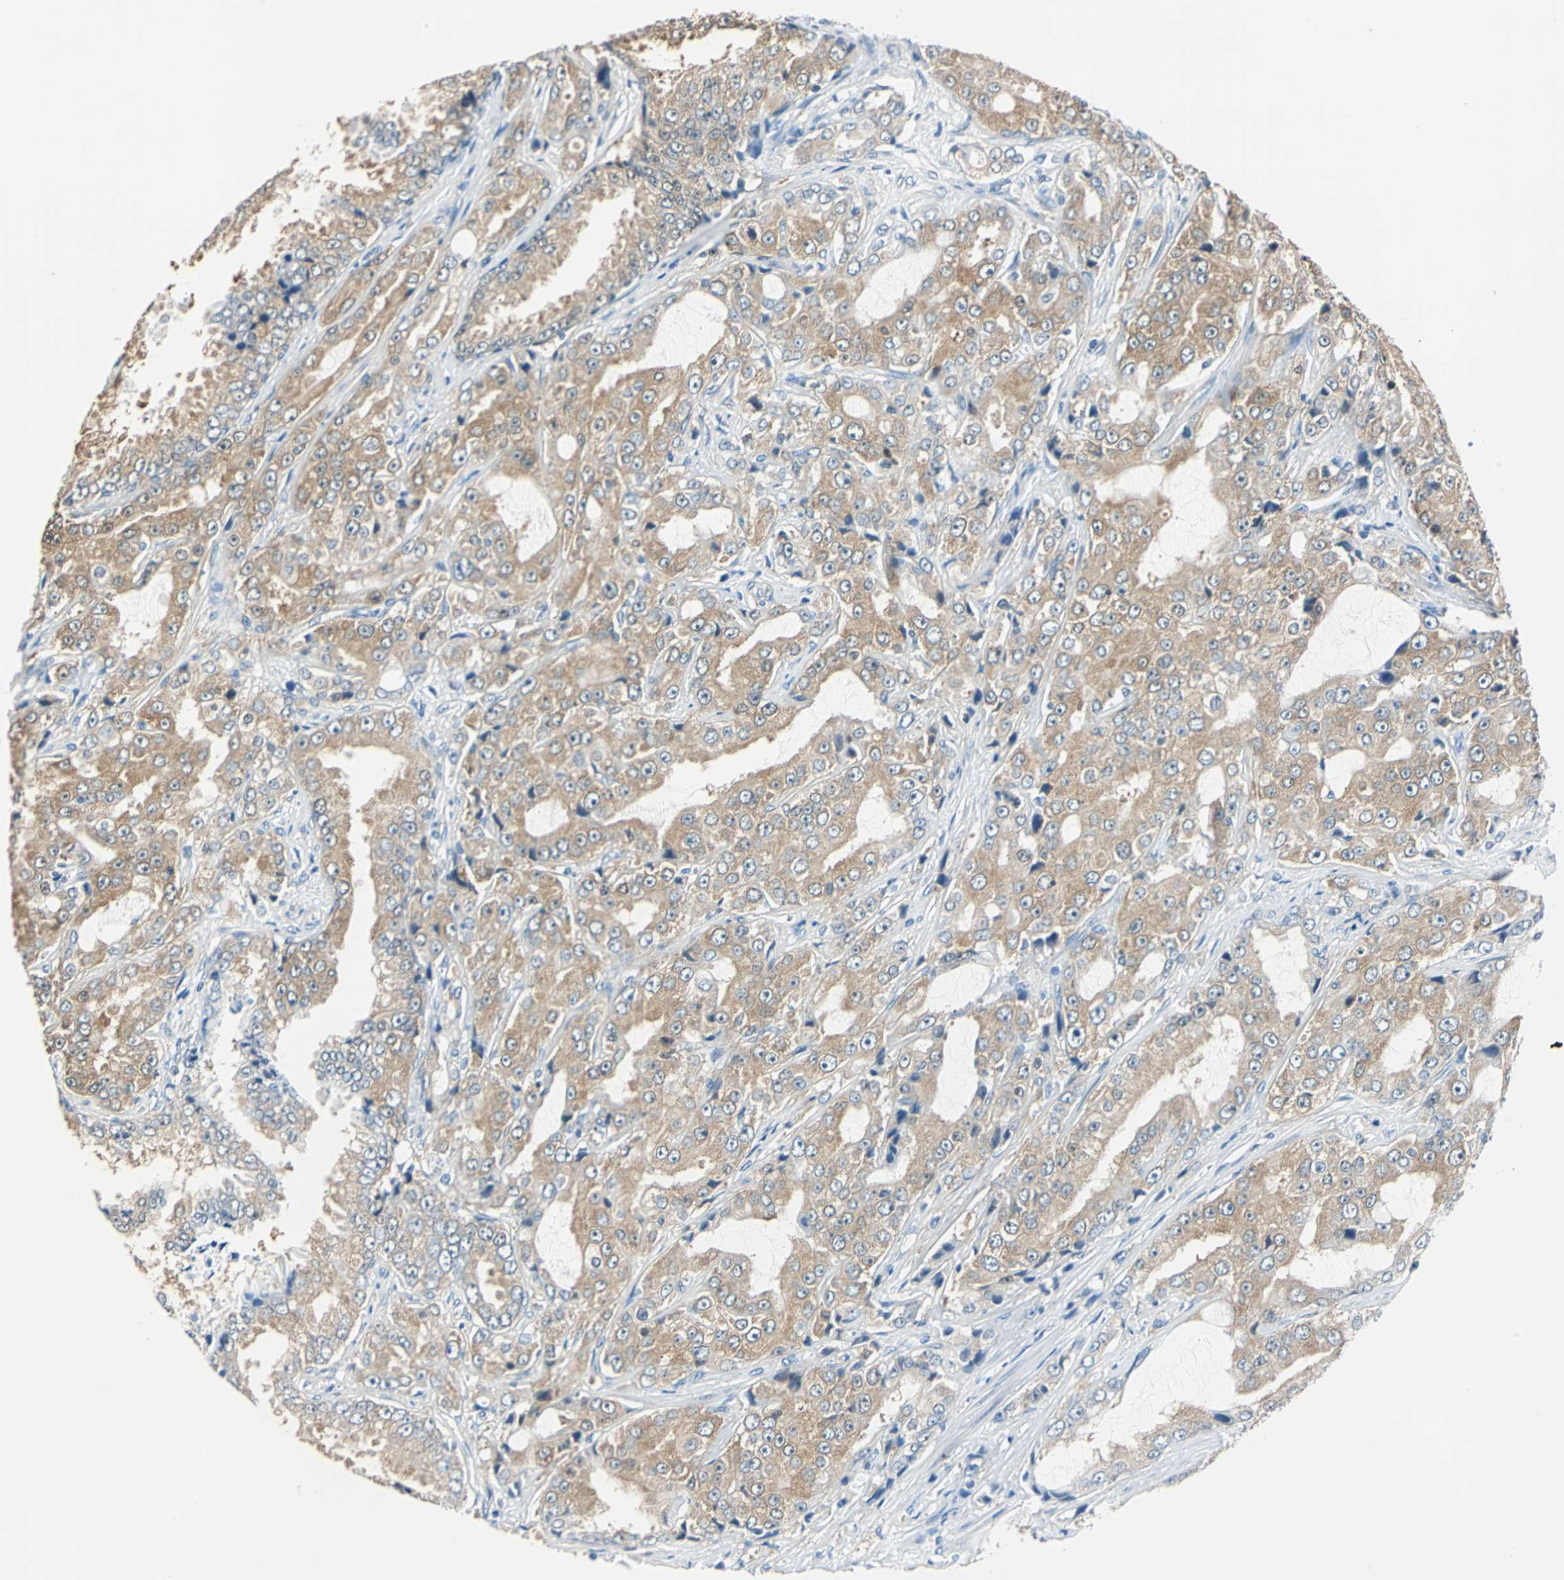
{"staining": {"intensity": "moderate", "quantity": ">75%", "location": "cytoplasmic/membranous"}, "tissue": "prostate cancer", "cell_type": "Tumor cells", "image_type": "cancer", "snomed": [{"axis": "morphology", "description": "Adenocarcinoma, High grade"}, {"axis": "topography", "description": "Prostate"}], "caption": "The photomicrograph shows a brown stain indicating the presence of a protein in the cytoplasmic/membranous of tumor cells in prostate adenocarcinoma (high-grade). The staining is performed using DAB (3,3'-diaminobenzidine) brown chromogen to label protein expression. The nuclei are counter-stained blue using hematoxylin.", "gene": "FKBP4", "patient": {"sex": "male", "age": 73}}